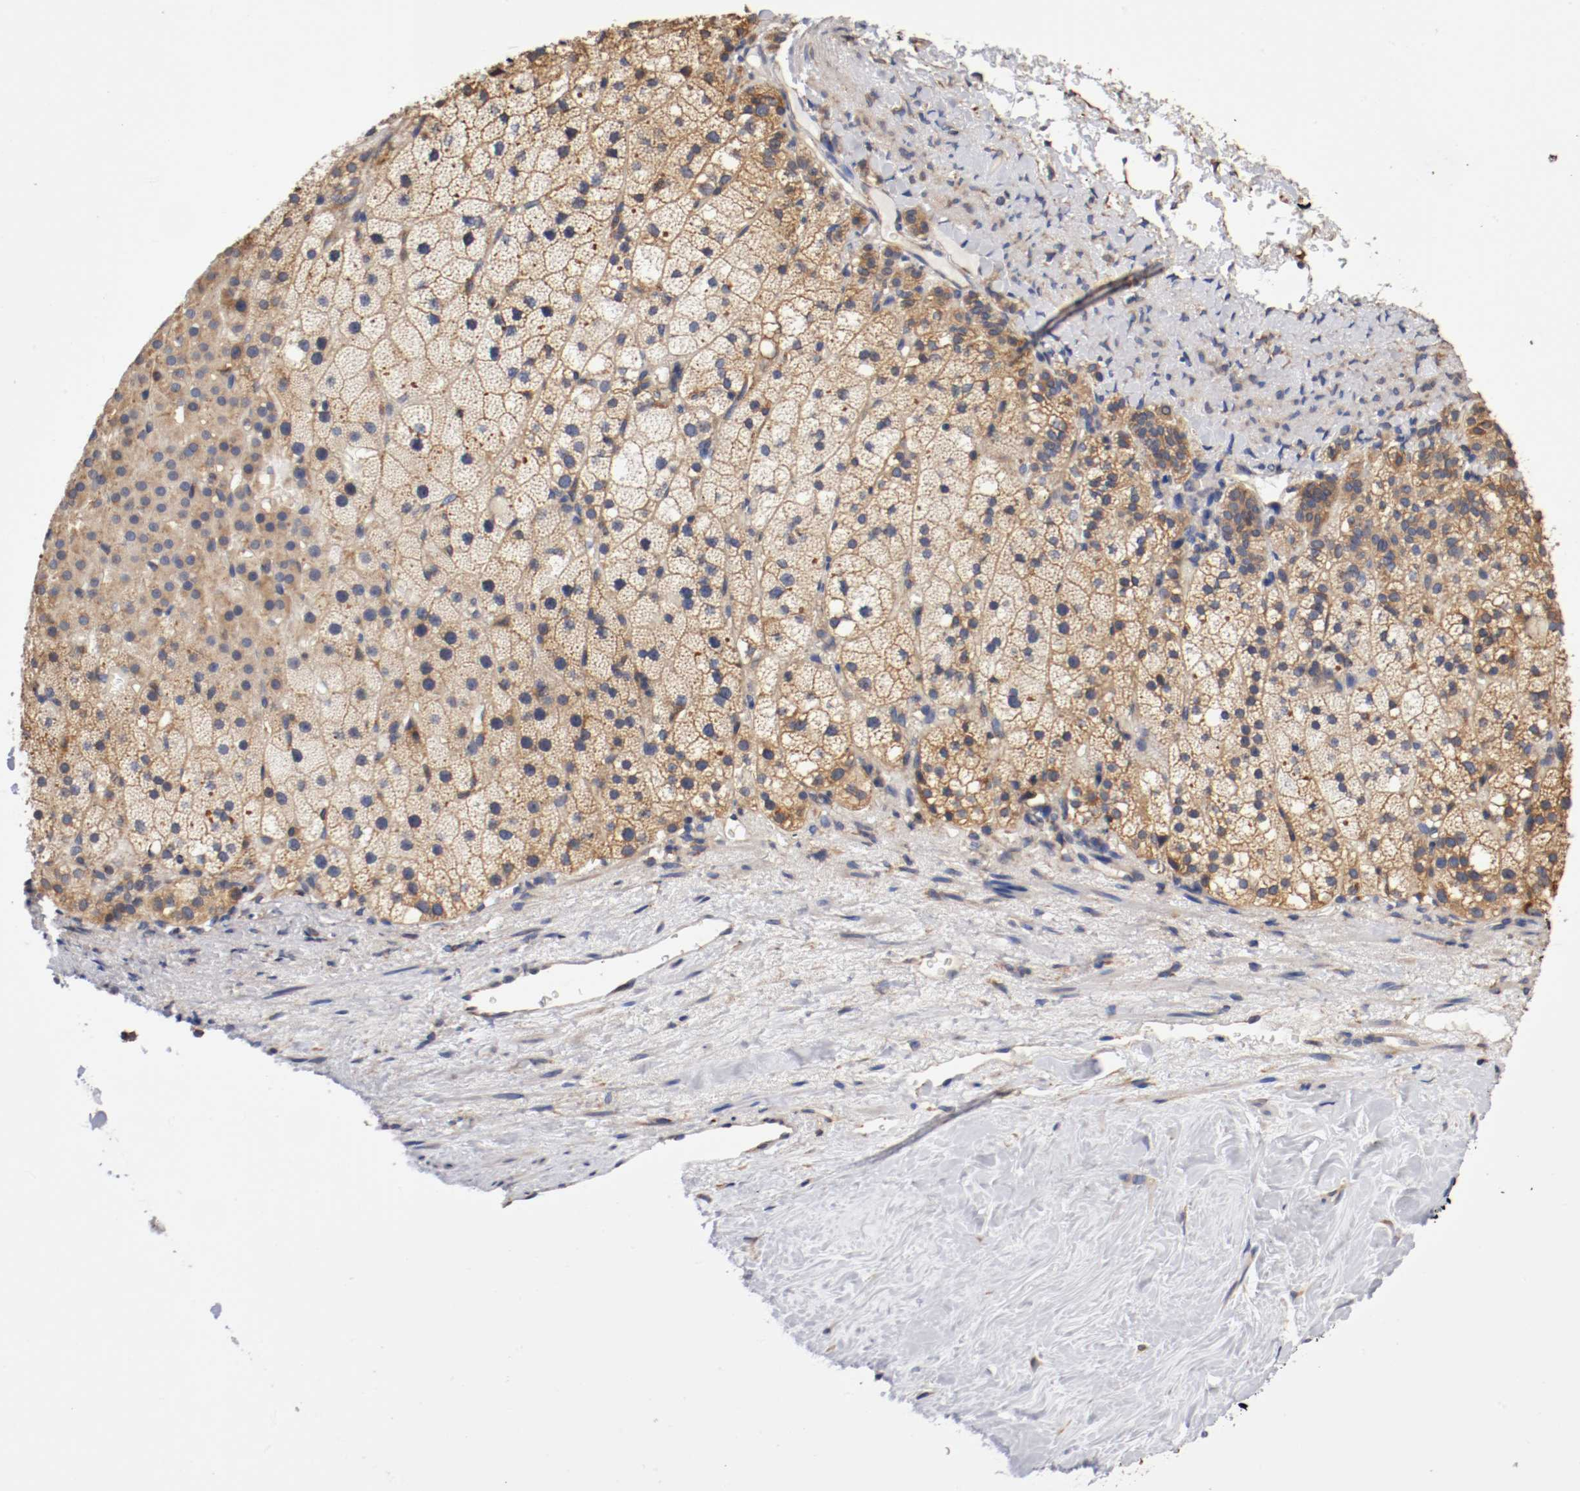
{"staining": {"intensity": "moderate", "quantity": ">75%", "location": "cytoplasmic/membranous"}, "tissue": "adrenal gland", "cell_type": "Glandular cells", "image_type": "normal", "snomed": [{"axis": "morphology", "description": "Normal tissue, NOS"}, {"axis": "topography", "description": "Adrenal gland"}], "caption": "Adrenal gland stained with immunohistochemistry (IHC) reveals moderate cytoplasmic/membranous expression in approximately >75% of glandular cells.", "gene": "TNFSF12", "patient": {"sex": "male", "age": 35}}